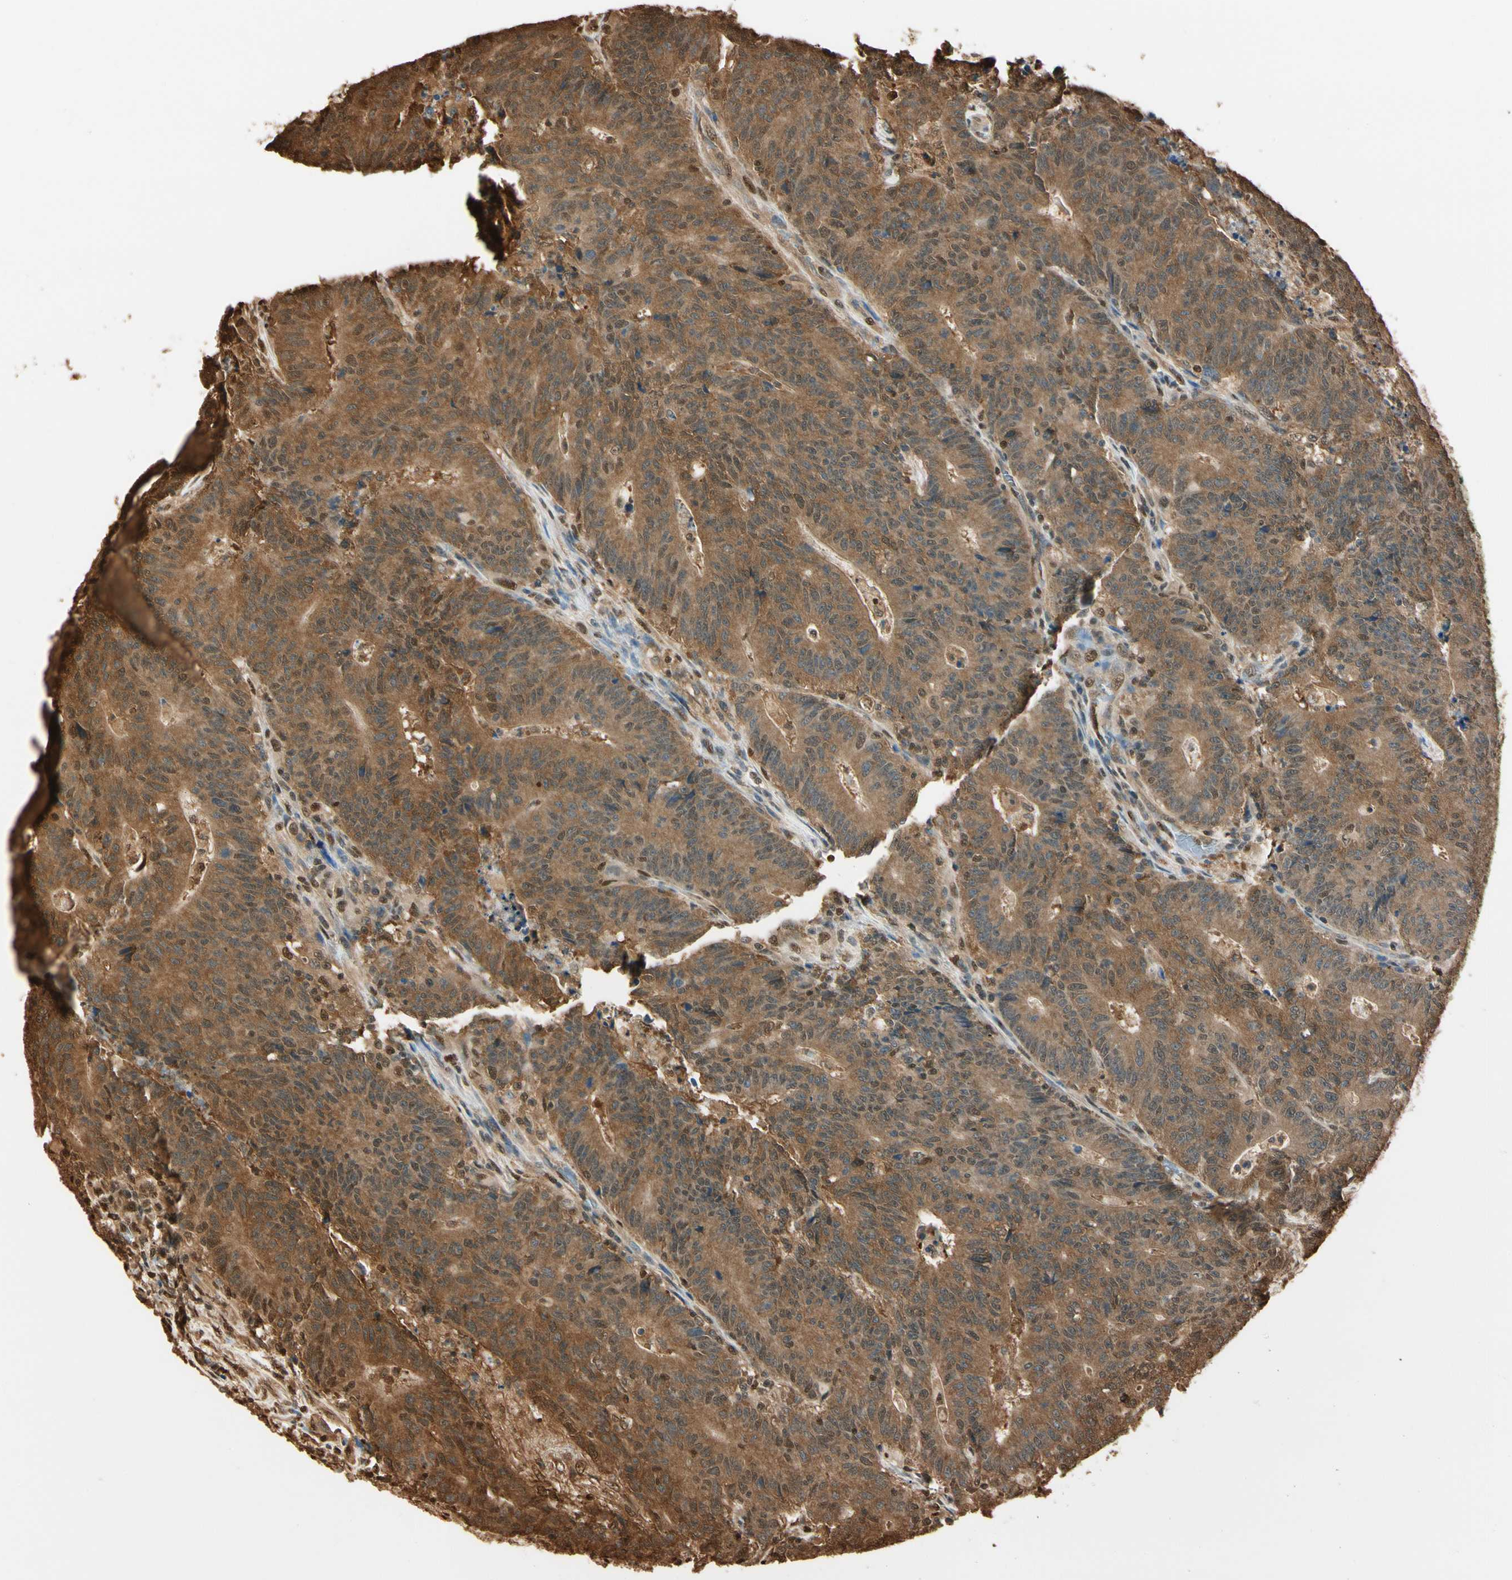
{"staining": {"intensity": "moderate", "quantity": ">75%", "location": "cytoplasmic/membranous"}, "tissue": "colorectal cancer", "cell_type": "Tumor cells", "image_type": "cancer", "snomed": [{"axis": "morphology", "description": "Normal tissue, NOS"}, {"axis": "morphology", "description": "Adenocarcinoma, NOS"}, {"axis": "topography", "description": "Colon"}], "caption": "This histopathology image reveals immunohistochemistry staining of colorectal cancer (adenocarcinoma), with medium moderate cytoplasmic/membranous staining in approximately >75% of tumor cells.", "gene": "PNCK", "patient": {"sex": "female", "age": 75}}